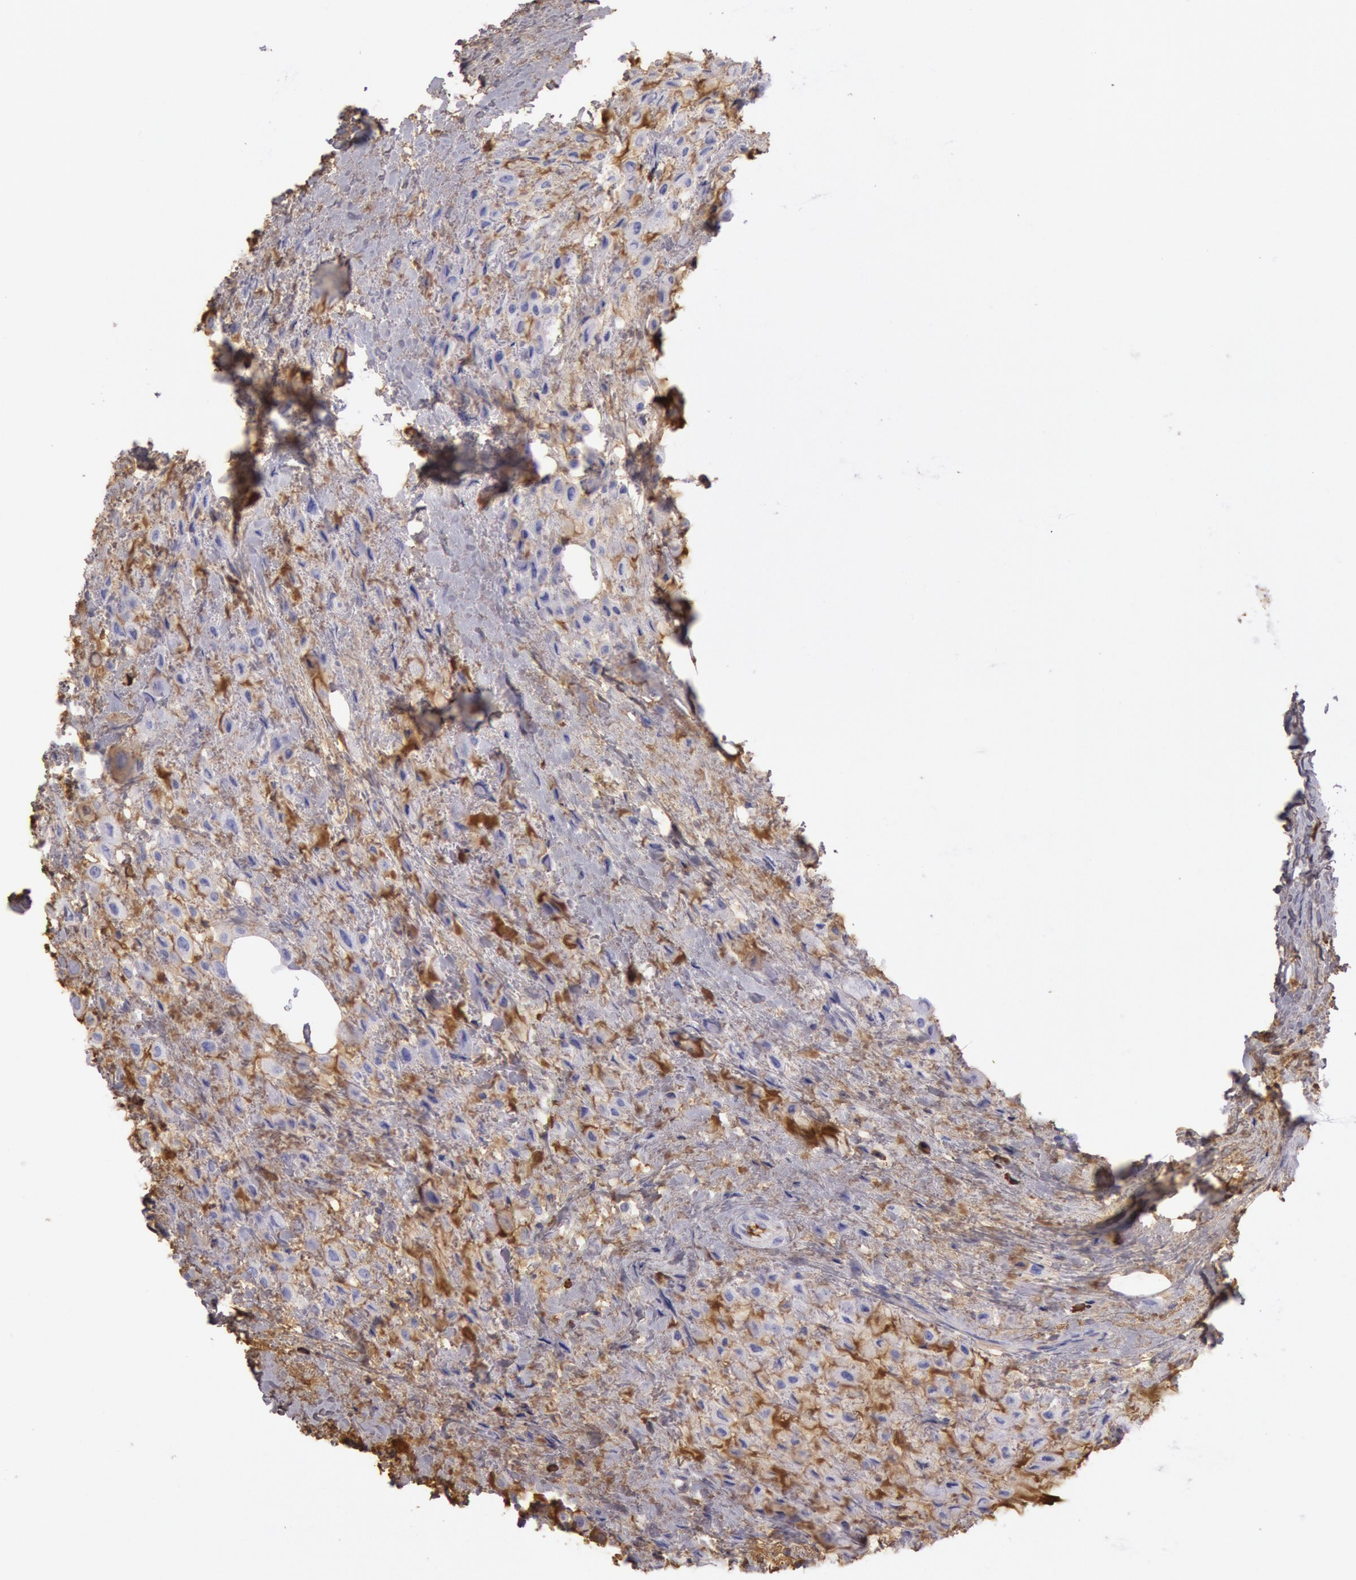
{"staining": {"intensity": "moderate", "quantity": "25%-75%", "location": "cytoplasmic/membranous"}, "tissue": "breast cancer", "cell_type": "Tumor cells", "image_type": "cancer", "snomed": [{"axis": "morphology", "description": "Lobular carcinoma"}, {"axis": "topography", "description": "Breast"}], "caption": "Lobular carcinoma (breast) tissue demonstrates moderate cytoplasmic/membranous staining in about 25%-75% of tumor cells, visualized by immunohistochemistry.", "gene": "IGHG1", "patient": {"sex": "female", "age": 85}}